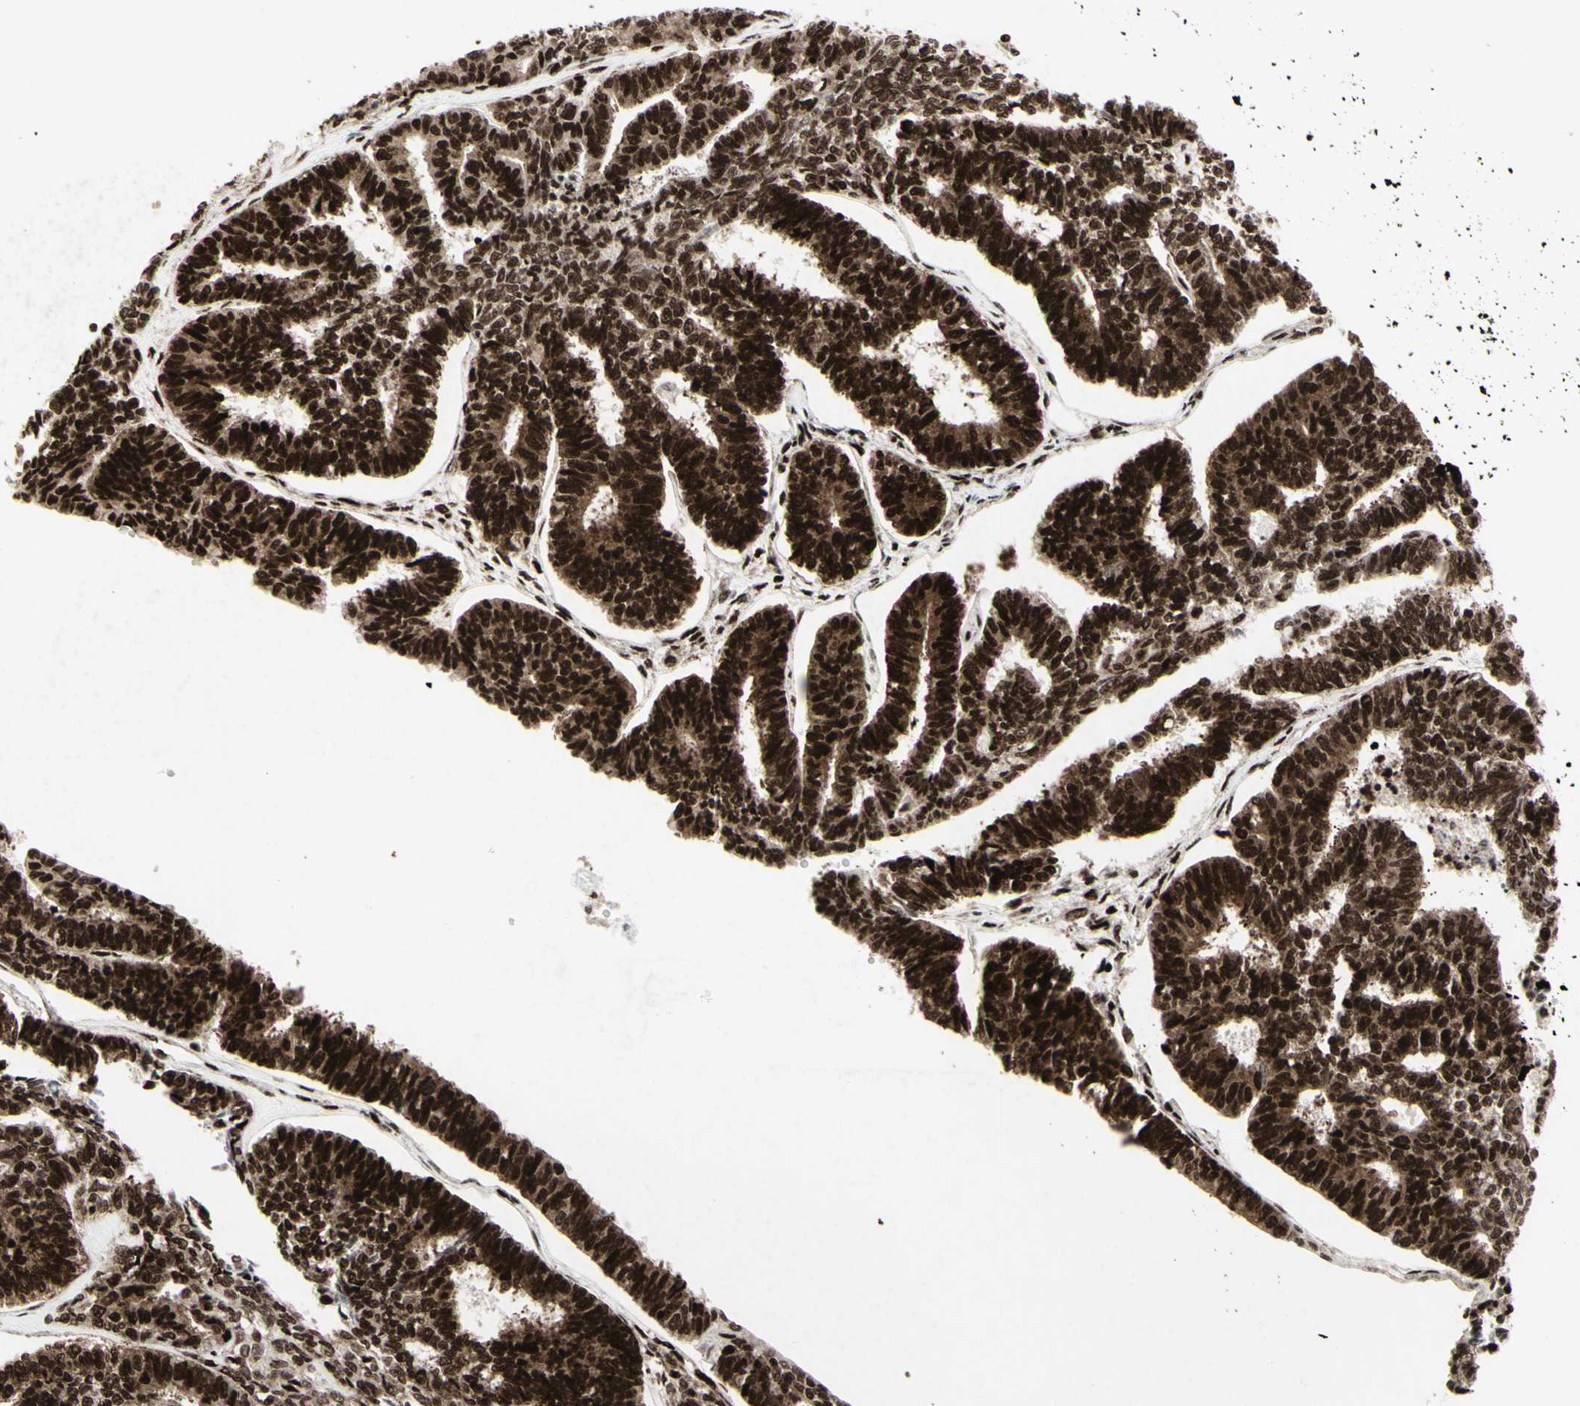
{"staining": {"intensity": "strong", "quantity": ">75%", "location": "cytoplasmic/membranous,nuclear"}, "tissue": "endometrial cancer", "cell_type": "Tumor cells", "image_type": "cancer", "snomed": [{"axis": "morphology", "description": "Adenocarcinoma, NOS"}, {"axis": "topography", "description": "Endometrium"}], "caption": "Strong cytoplasmic/membranous and nuclear protein staining is seen in about >75% of tumor cells in adenocarcinoma (endometrial).", "gene": "U2AF2", "patient": {"sex": "female", "age": 70}}